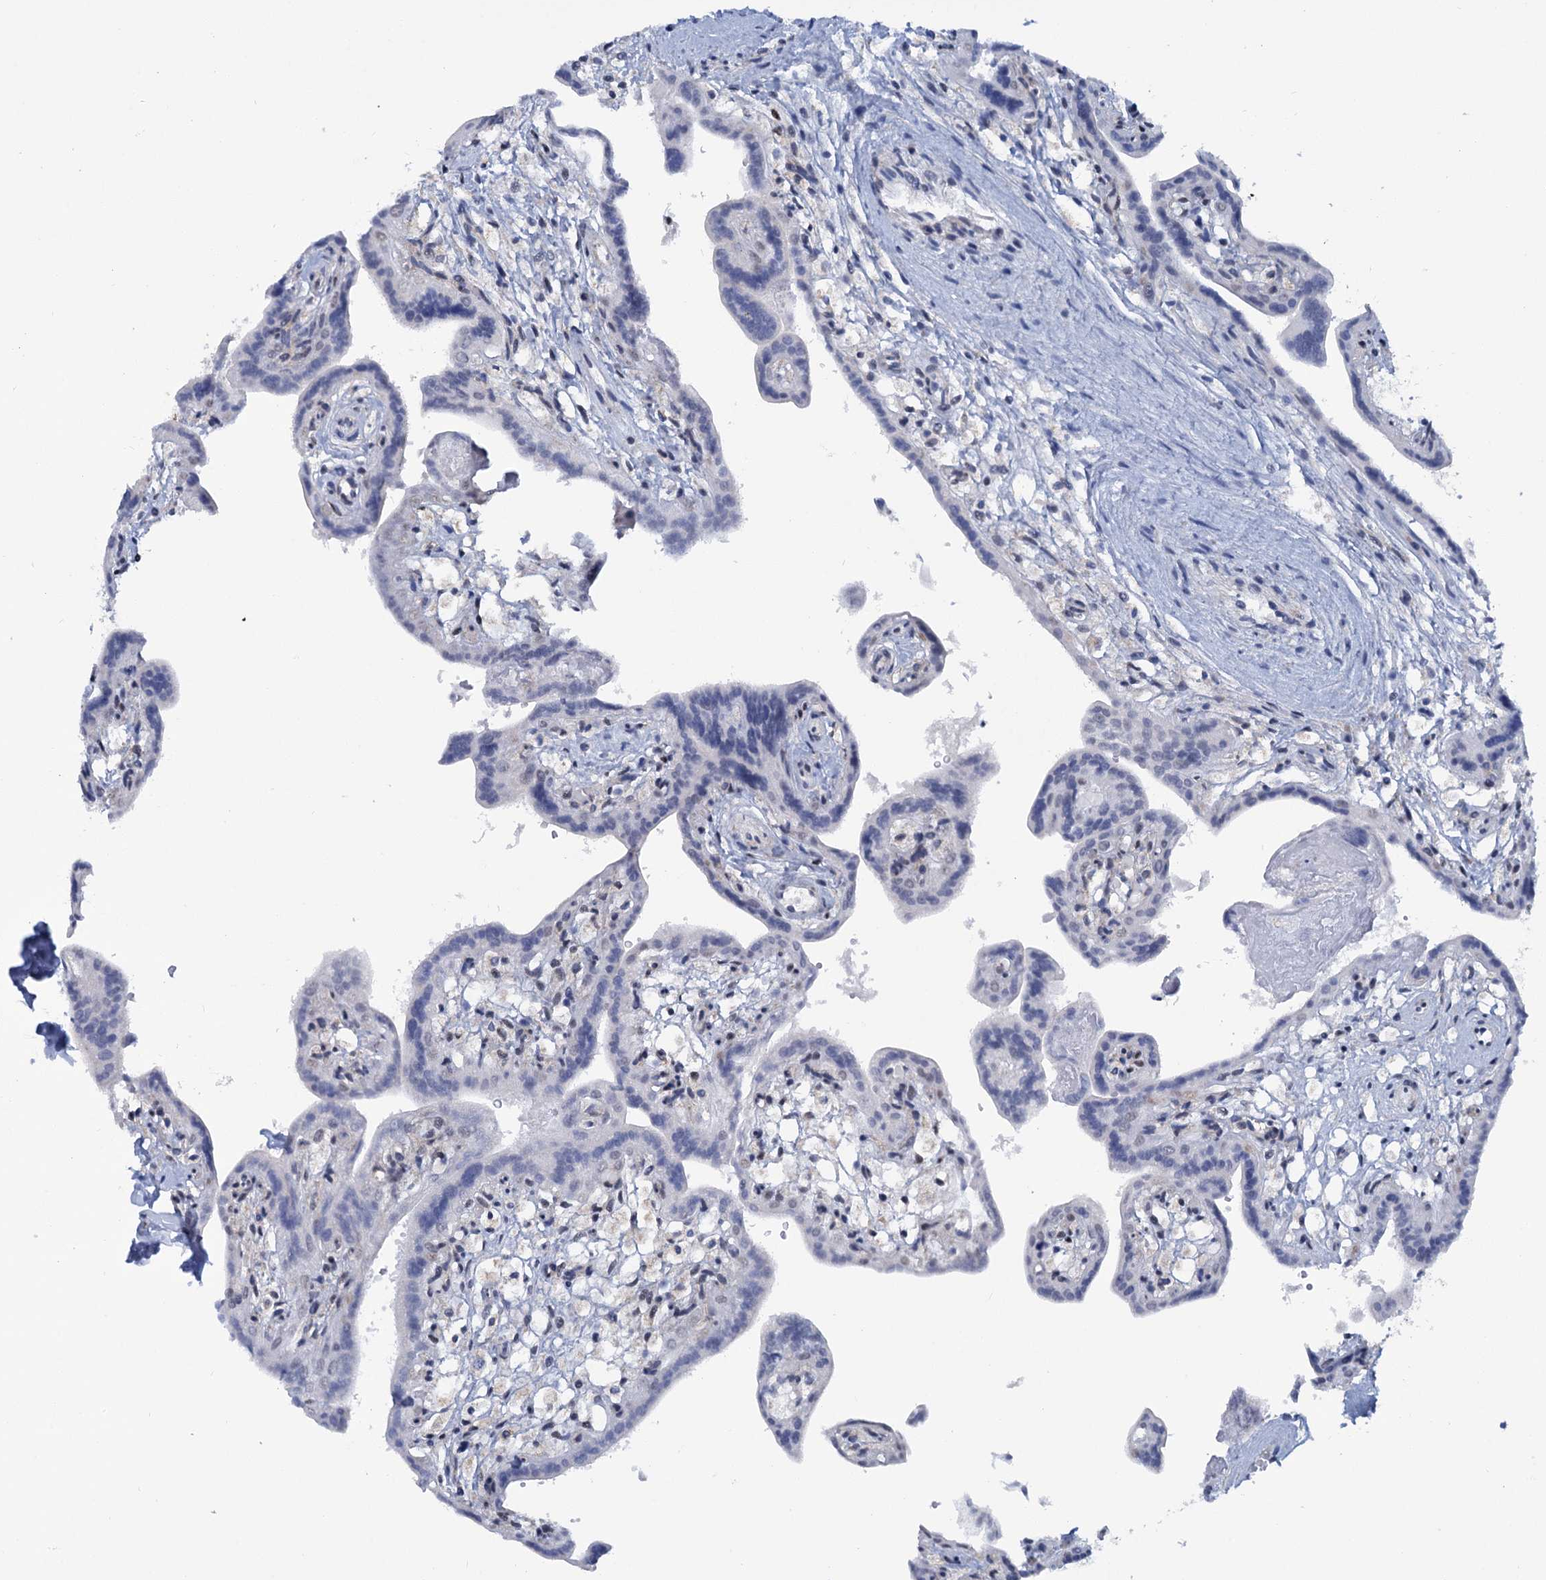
{"staining": {"intensity": "moderate", "quantity": "25%-75%", "location": "nuclear"}, "tissue": "placenta", "cell_type": "Trophoblastic cells", "image_type": "normal", "snomed": [{"axis": "morphology", "description": "Normal tissue, NOS"}, {"axis": "topography", "description": "Placenta"}], "caption": "A micrograph of human placenta stained for a protein demonstrates moderate nuclear brown staining in trophoblastic cells. (brown staining indicates protein expression, while blue staining denotes nuclei).", "gene": "SREK1", "patient": {"sex": "female", "age": 37}}